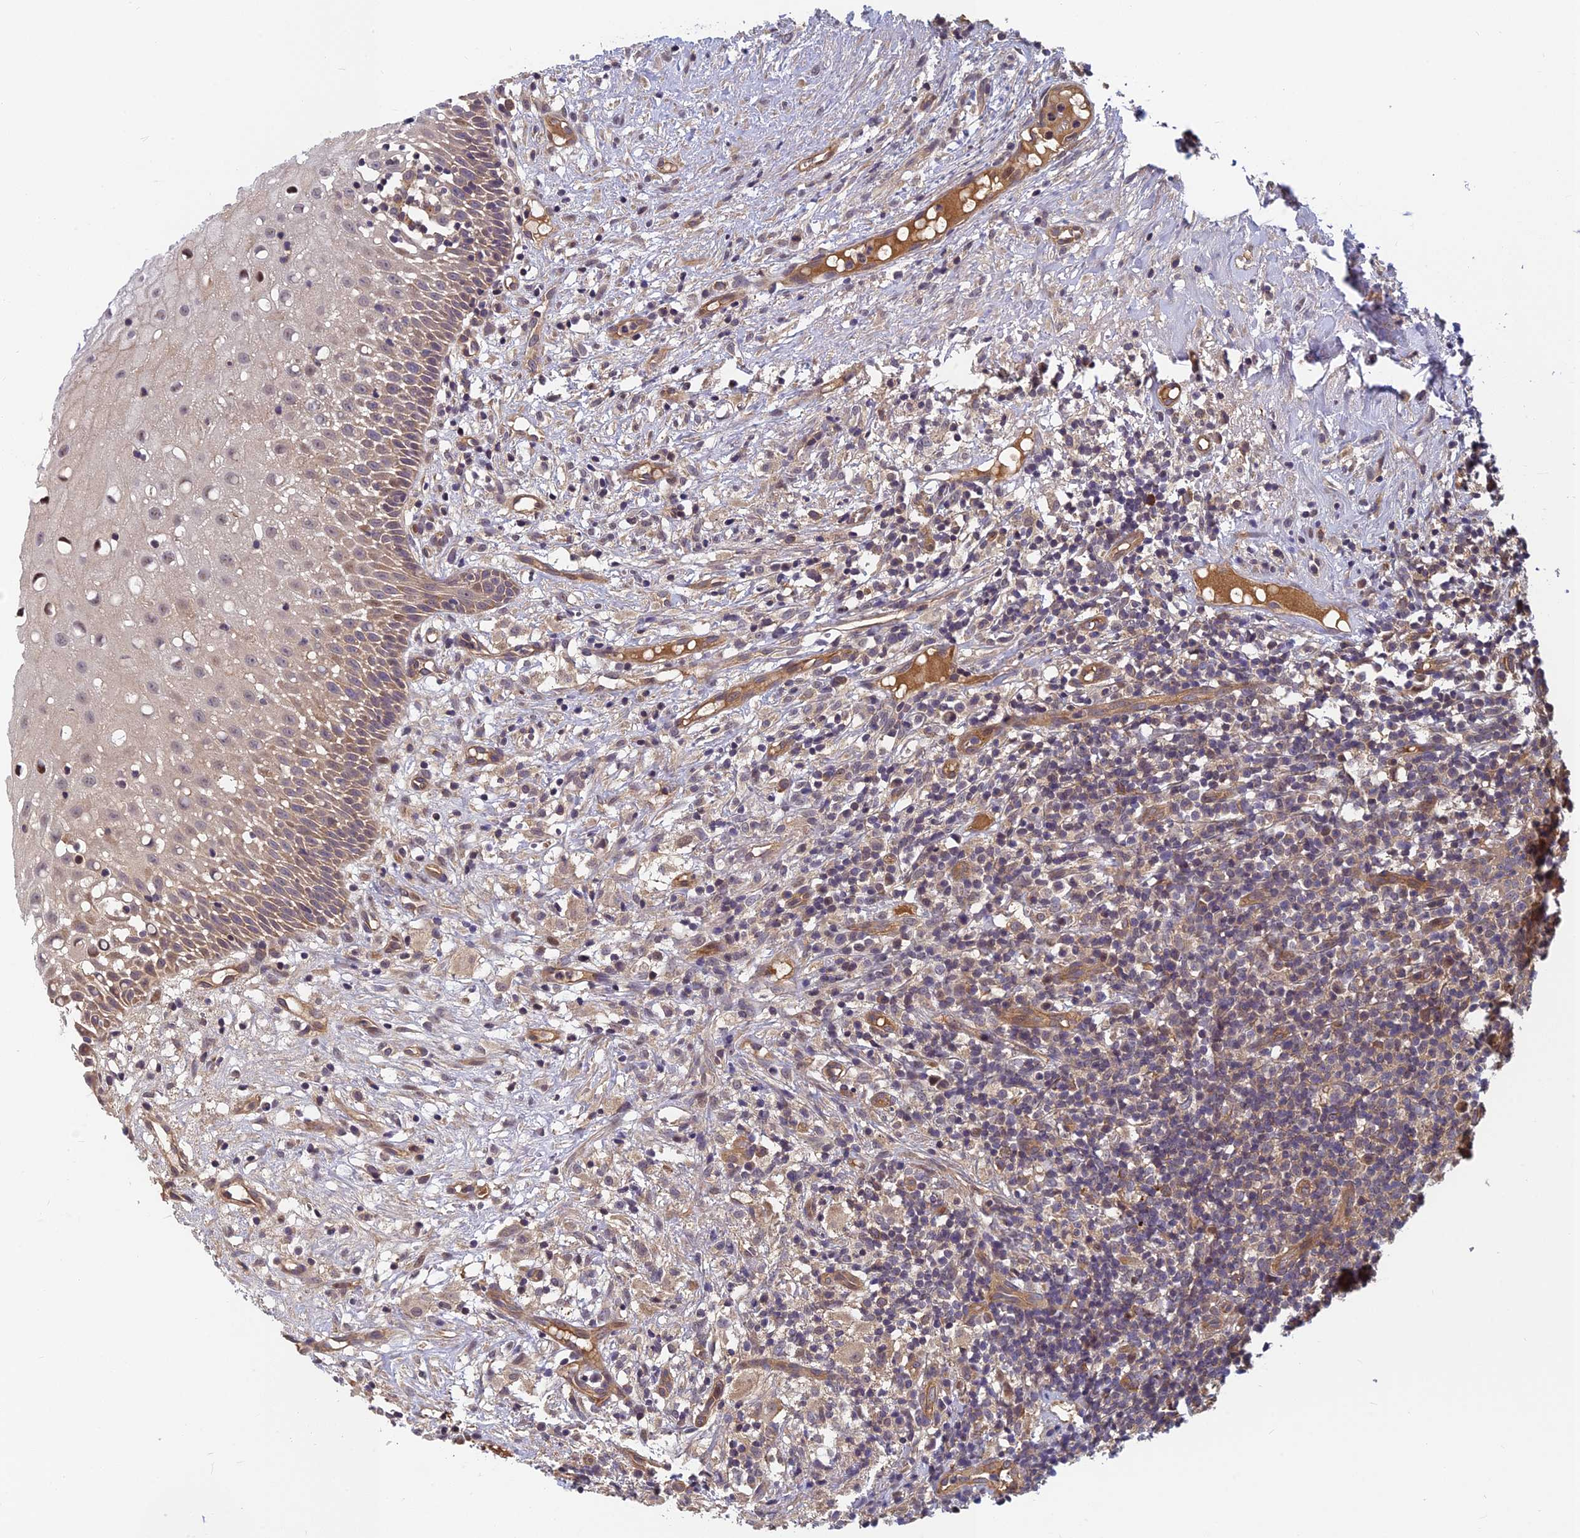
{"staining": {"intensity": "weak", "quantity": "<25%", "location": "cytoplasmic/membranous"}, "tissue": "oral mucosa", "cell_type": "Squamous epithelial cells", "image_type": "normal", "snomed": [{"axis": "morphology", "description": "Normal tissue, NOS"}, {"axis": "topography", "description": "Oral tissue"}], "caption": "Immunohistochemistry (IHC) of normal oral mucosa demonstrates no expression in squamous epithelial cells.", "gene": "PIKFYVE", "patient": {"sex": "female", "age": 69}}